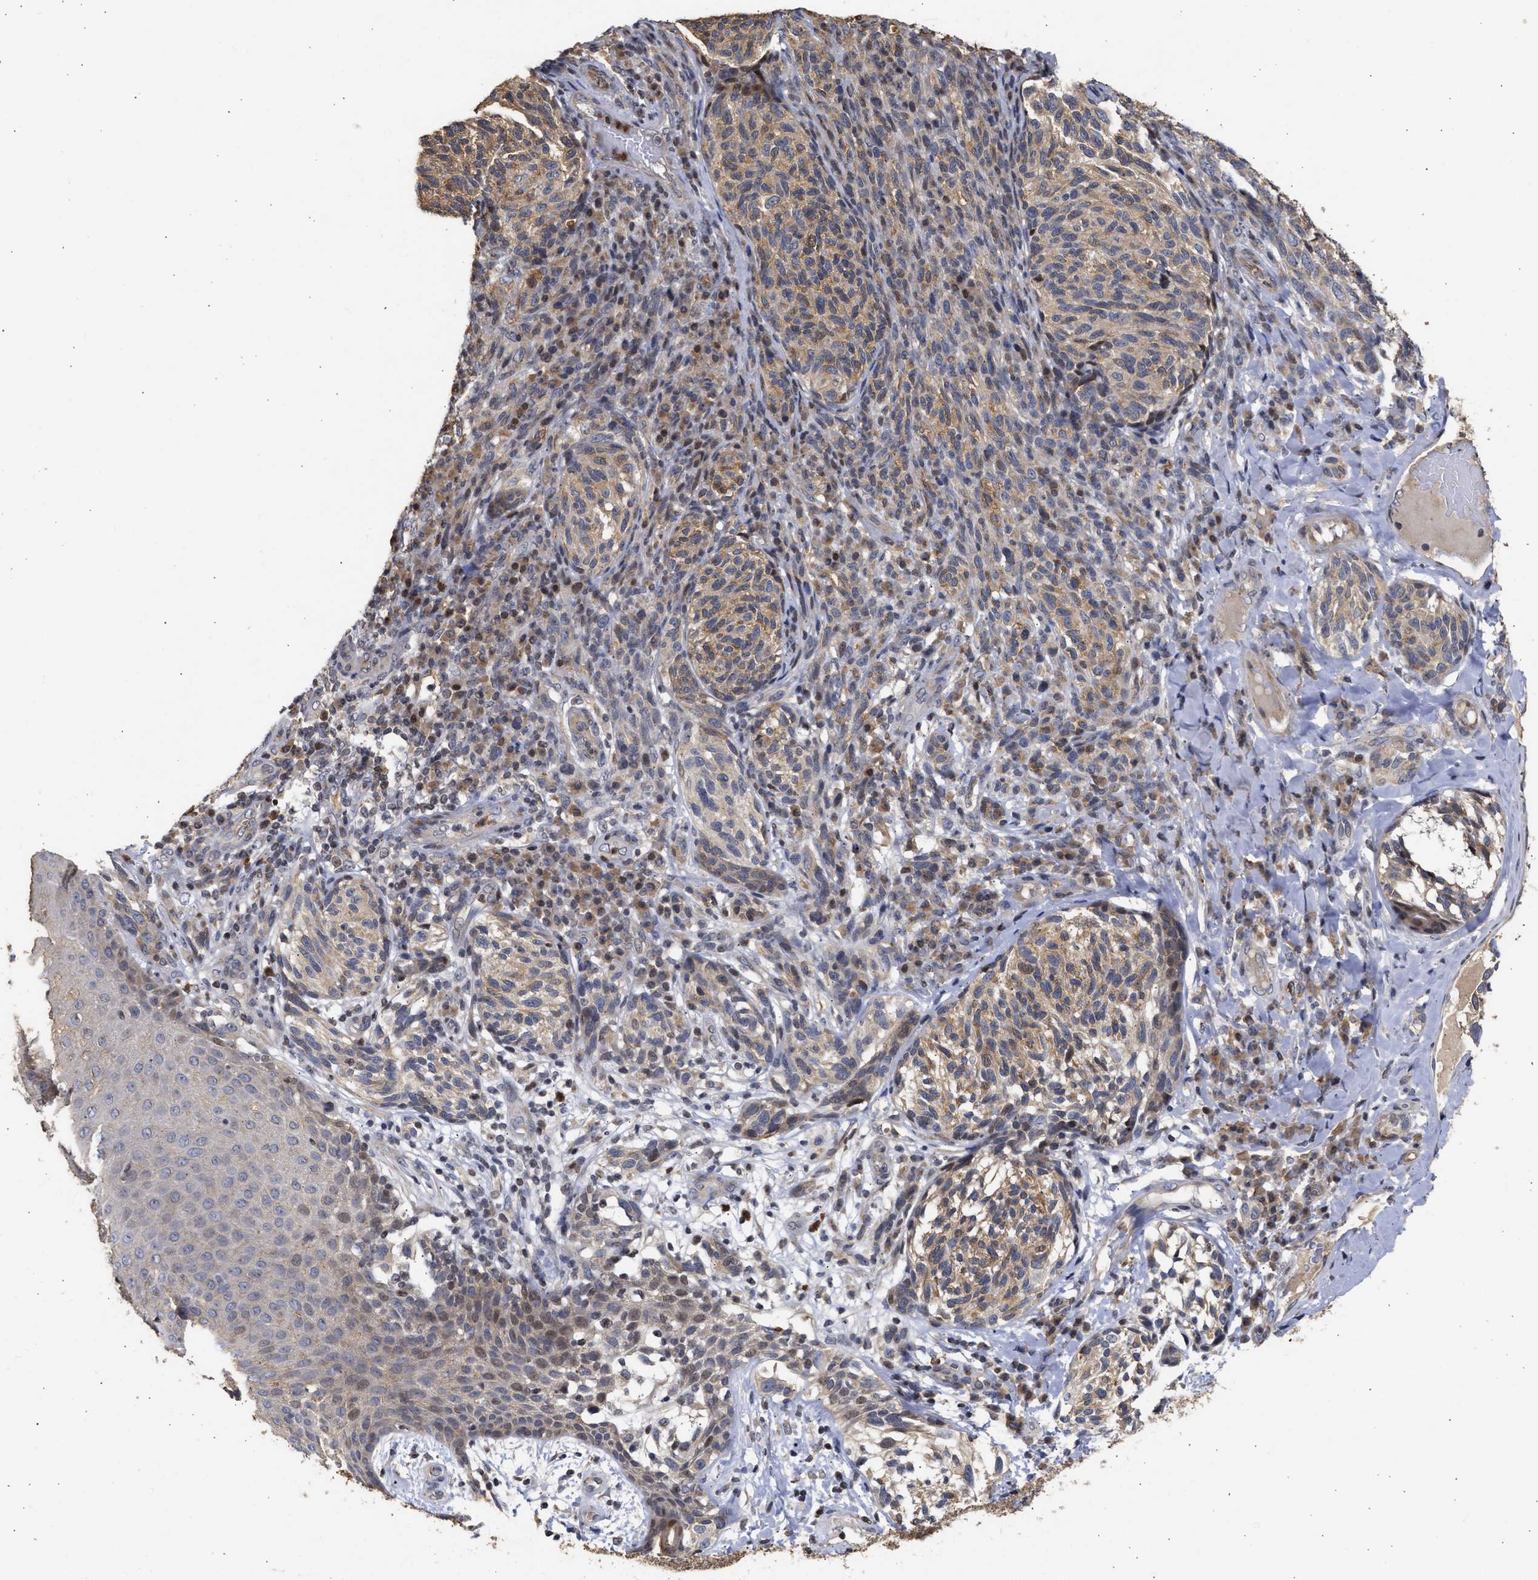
{"staining": {"intensity": "weak", "quantity": "25%-75%", "location": "cytoplasmic/membranous,nuclear"}, "tissue": "melanoma", "cell_type": "Tumor cells", "image_type": "cancer", "snomed": [{"axis": "morphology", "description": "Malignant melanoma, NOS"}, {"axis": "topography", "description": "Skin"}], "caption": "Immunohistochemical staining of human melanoma shows low levels of weak cytoplasmic/membranous and nuclear expression in approximately 25%-75% of tumor cells.", "gene": "ENSG00000142539", "patient": {"sex": "female", "age": 73}}